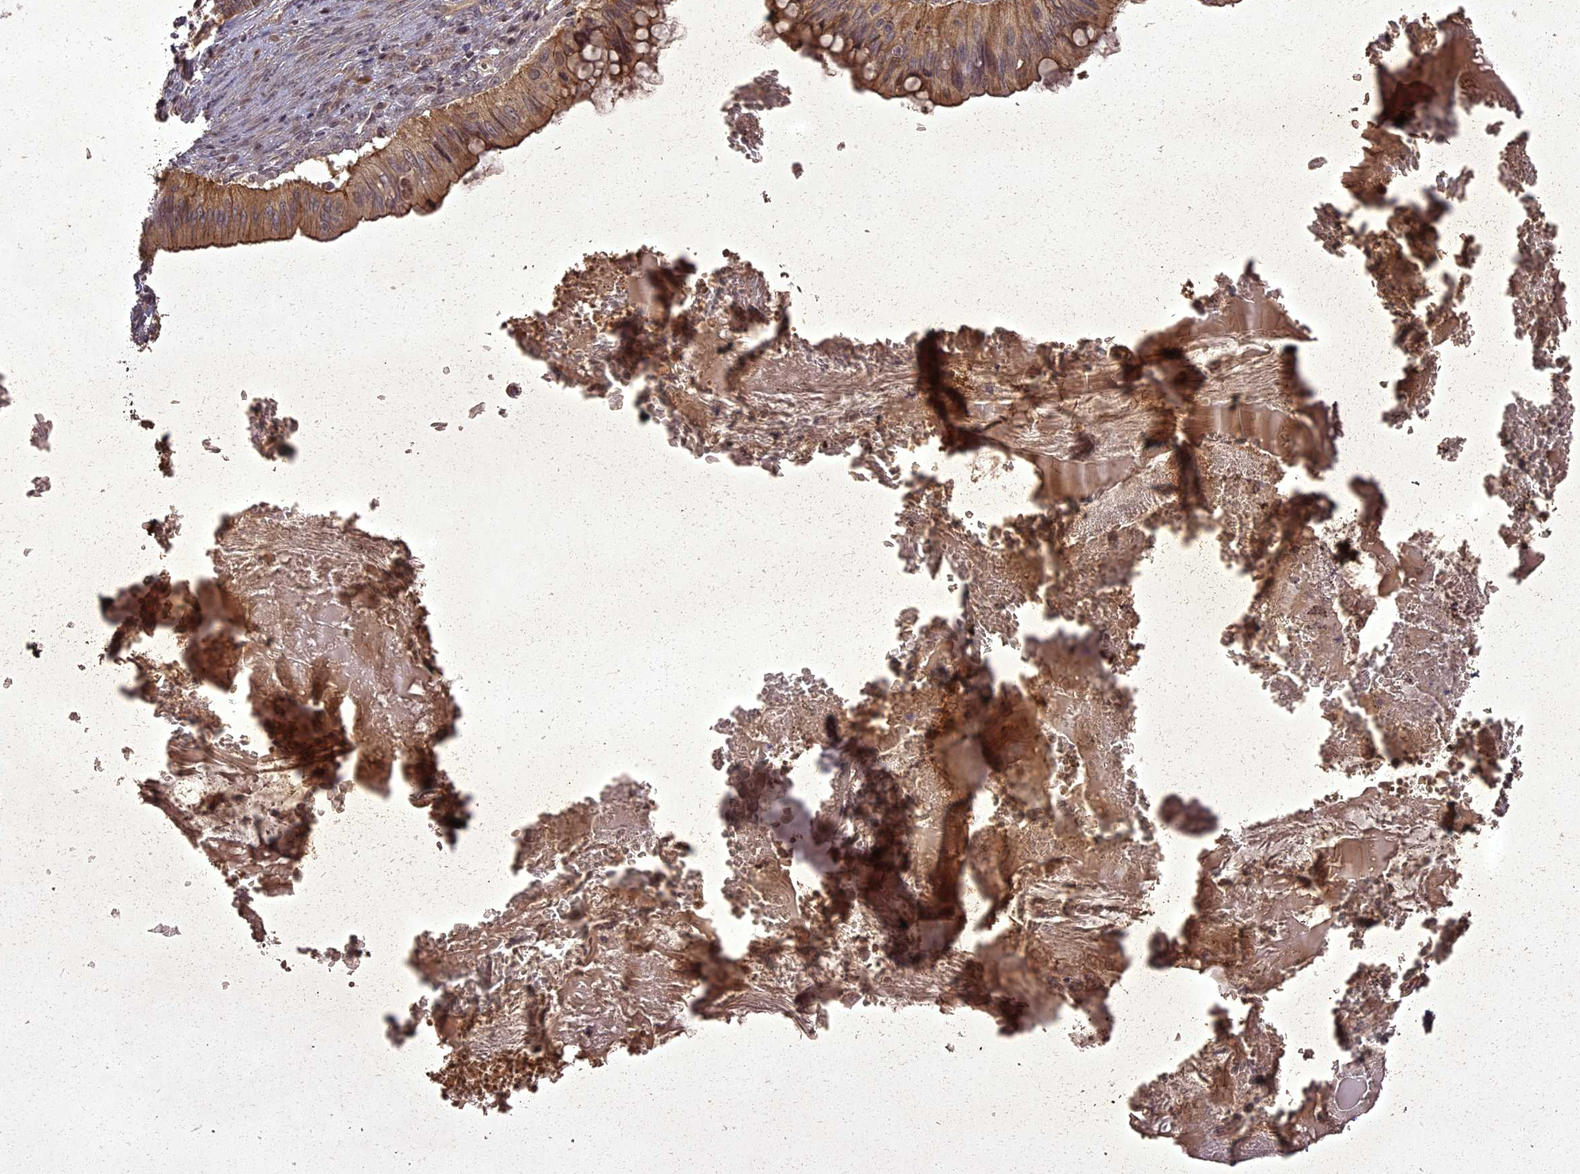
{"staining": {"intensity": "moderate", "quantity": ">75%", "location": "cytoplasmic/membranous"}, "tissue": "cervical cancer", "cell_type": "Tumor cells", "image_type": "cancer", "snomed": [{"axis": "morphology", "description": "Adenocarcinoma, NOS"}, {"axis": "topography", "description": "Cervix"}], "caption": "Human cervical cancer stained for a protein (brown) reveals moderate cytoplasmic/membranous positive expression in about >75% of tumor cells.", "gene": "ING5", "patient": {"sex": "female", "age": 42}}